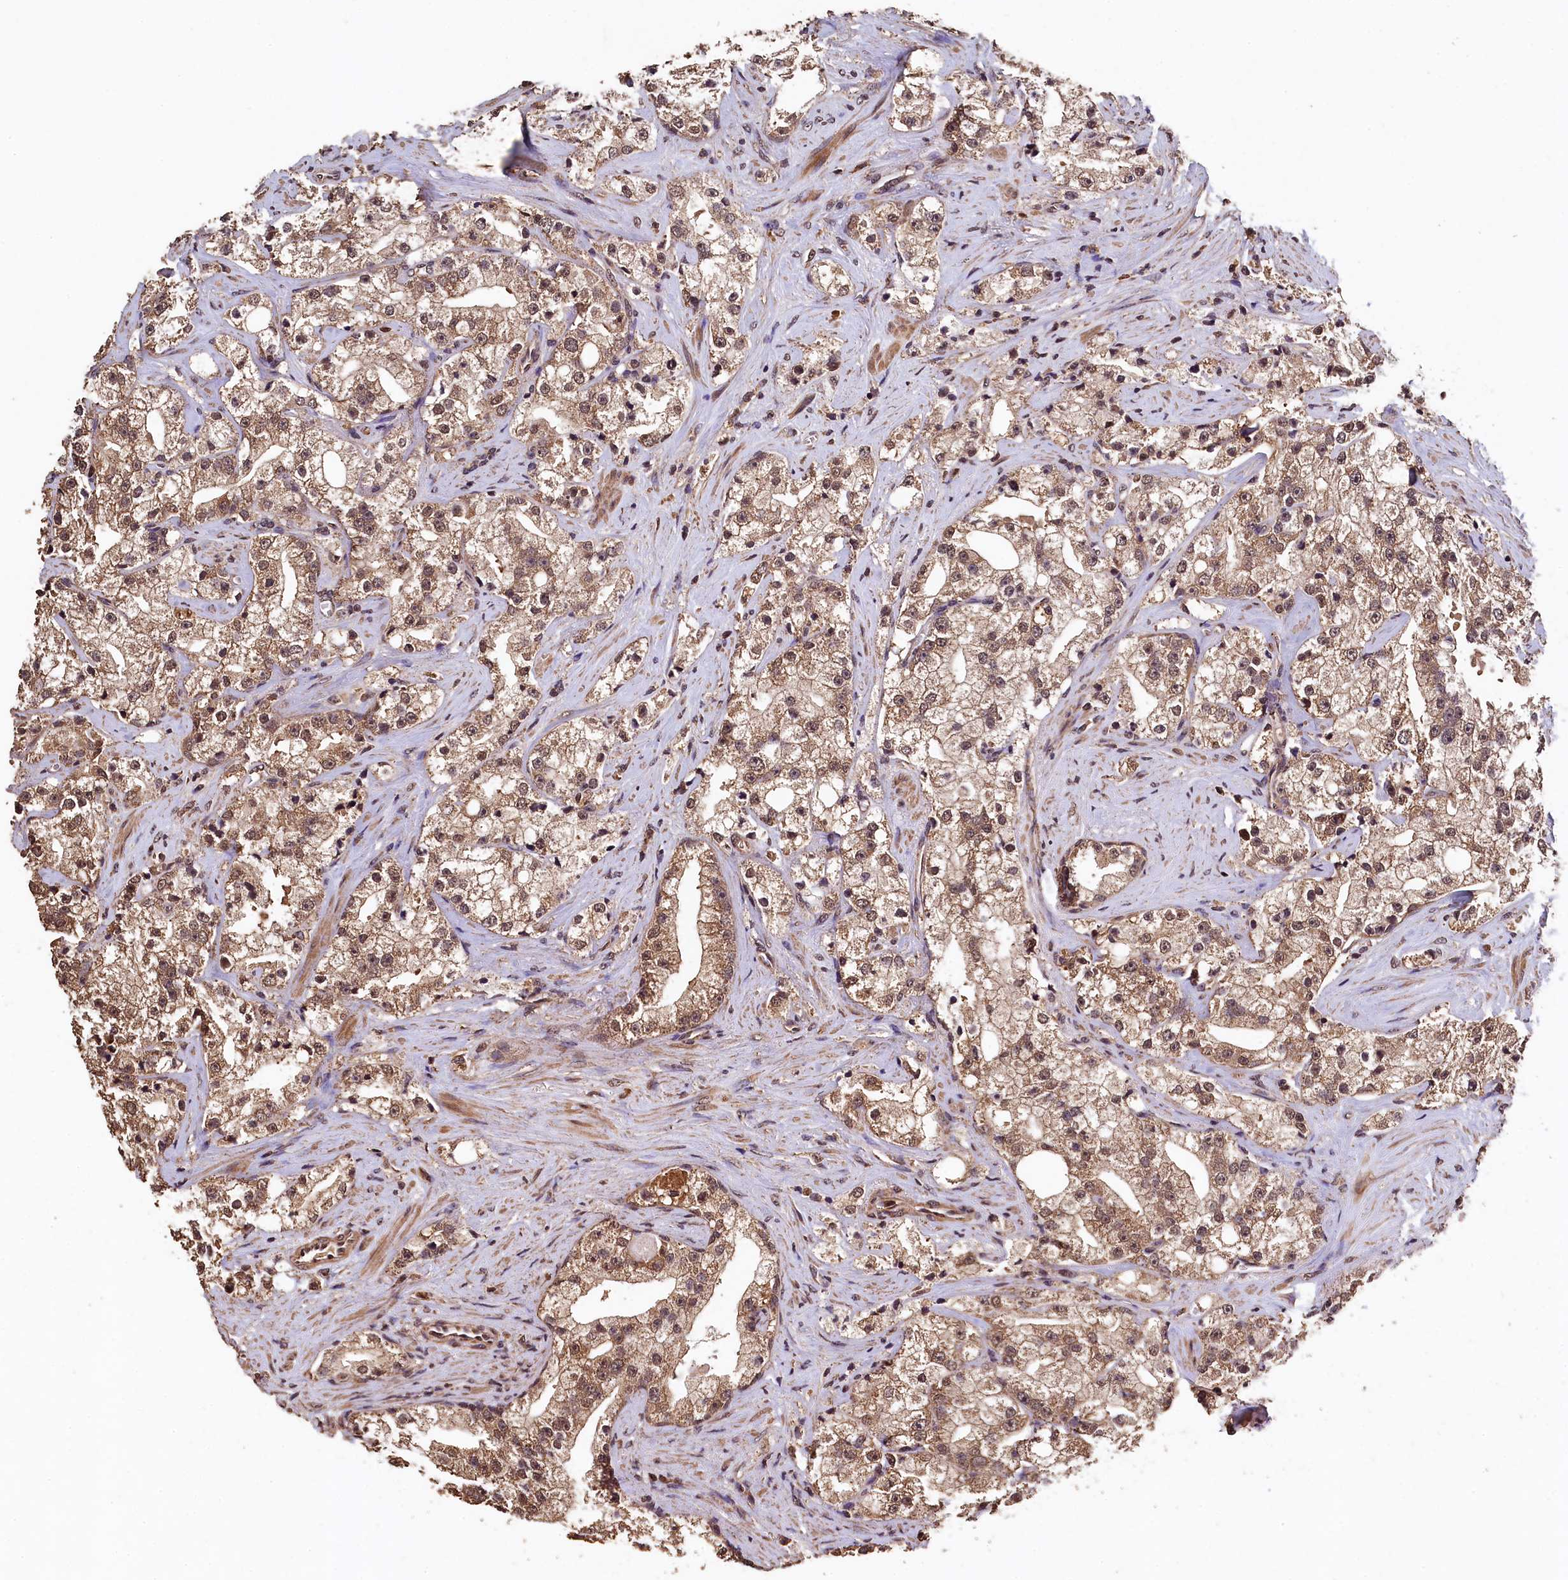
{"staining": {"intensity": "moderate", "quantity": ">75%", "location": "cytoplasmic/membranous,nuclear"}, "tissue": "prostate cancer", "cell_type": "Tumor cells", "image_type": "cancer", "snomed": [{"axis": "morphology", "description": "Adenocarcinoma, High grade"}, {"axis": "topography", "description": "Prostate"}], "caption": "High-grade adenocarcinoma (prostate) tissue exhibits moderate cytoplasmic/membranous and nuclear expression in approximately >75% of tumor cells, visualized by immunohistochemistry.", "gene": "CEP57L1", "patient": {"sex": "male", "age": 64}}